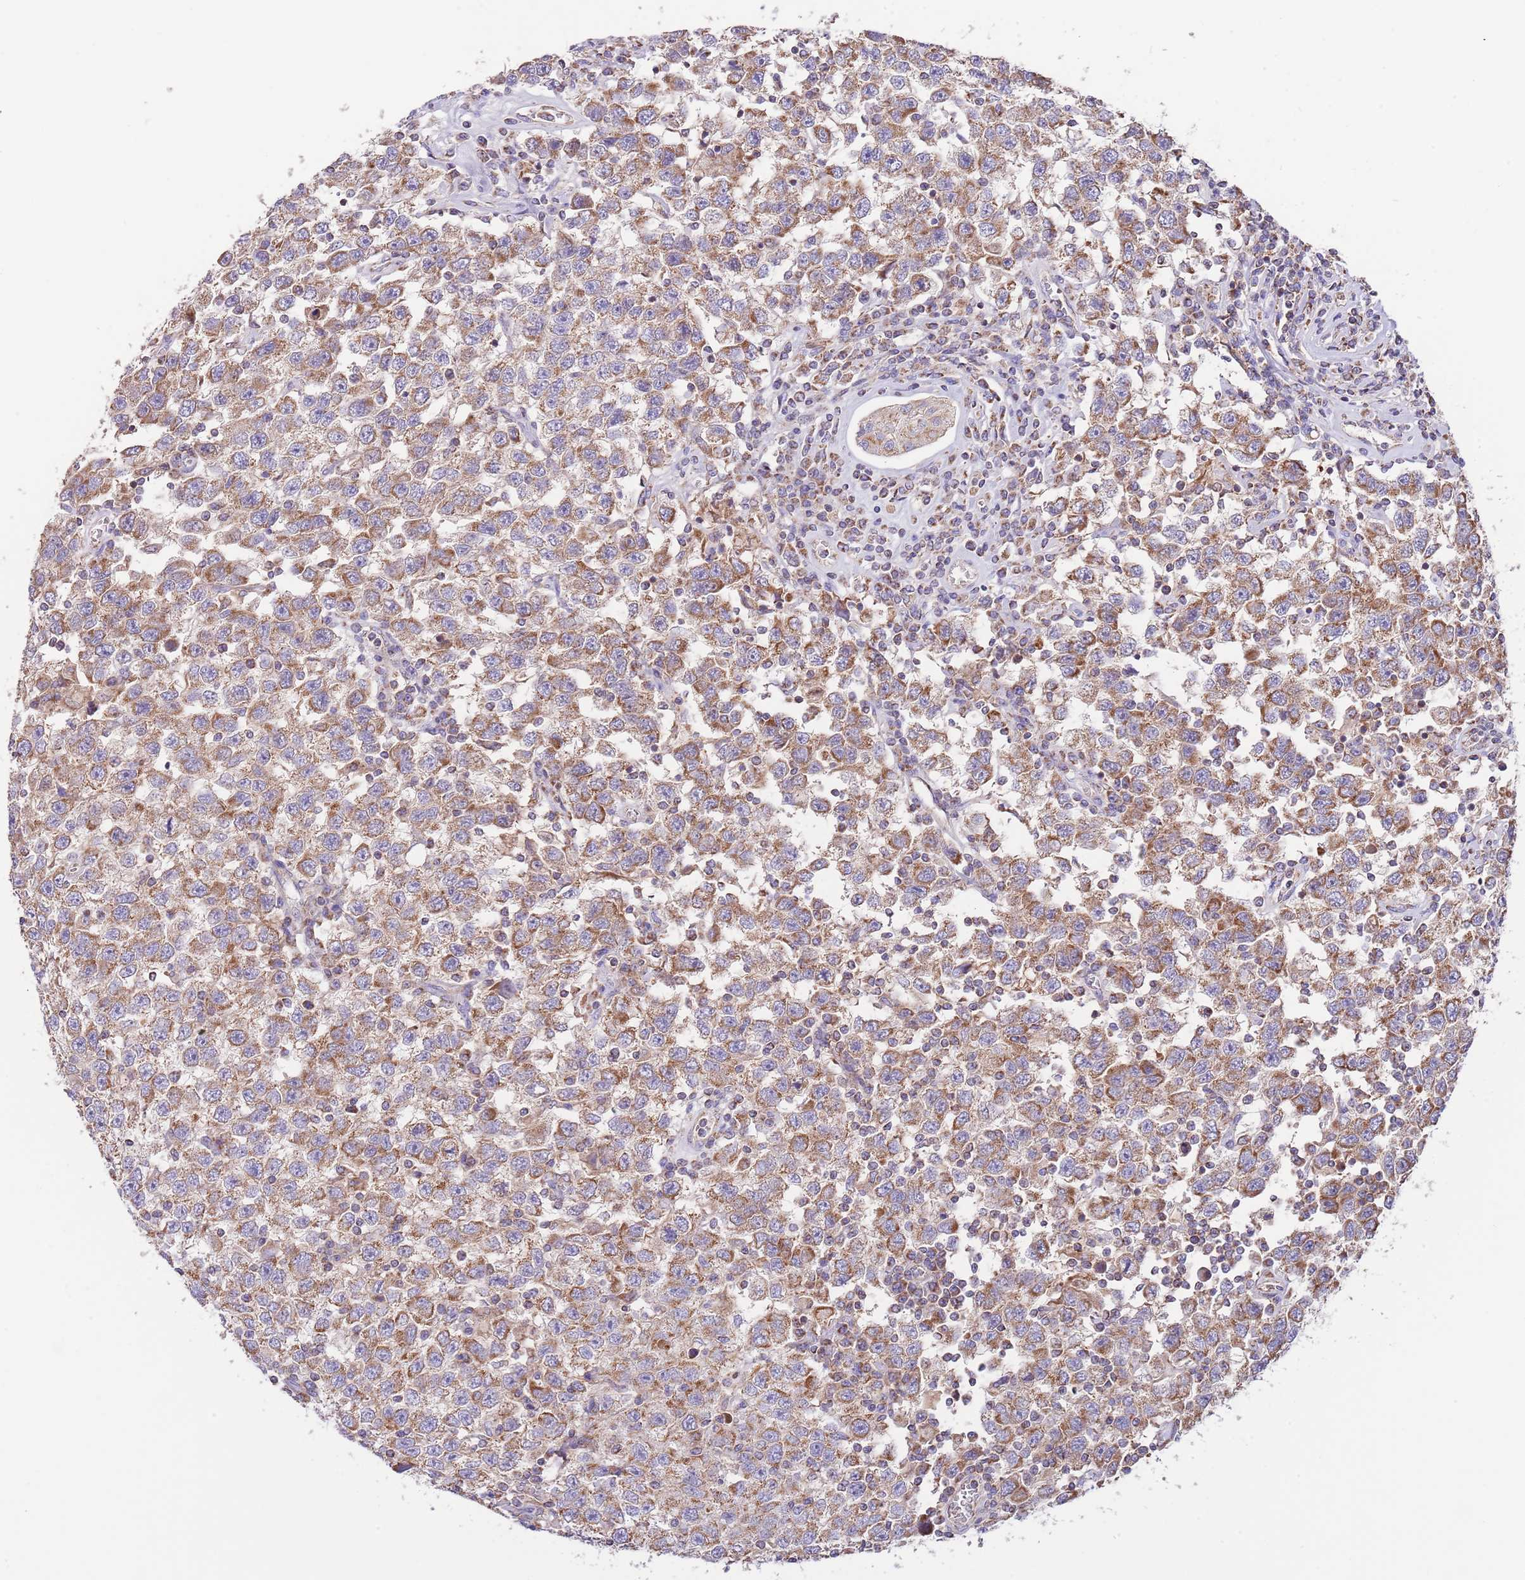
{"staining": {"intensity": "moderate", "quantity": ">75%", "location": "cytoplasmic/membranous"}, "tissue": "testis cancer", "cell_type": "Tumor cells", "image_type": "cancer", "snomed": [{"axis": "morphology", "description": "Seminoma, NOS"}, {"axis": "topography", "description": "Testis"}], "caption": "Immunohistochemical staining of human testis cancer demonstrates moderate cytoplasmic/membranous protein staining in about >75% of tumor cells. The staining was performed using DAB (3,3'-diaminobenzidine) to visualize the protein expression in brown, while the nuclei were stained in blue with hematoxylin (Magnification: 20x).", "gene": "DNAJA3", "patient": {"sex": "male", "age": 41}}